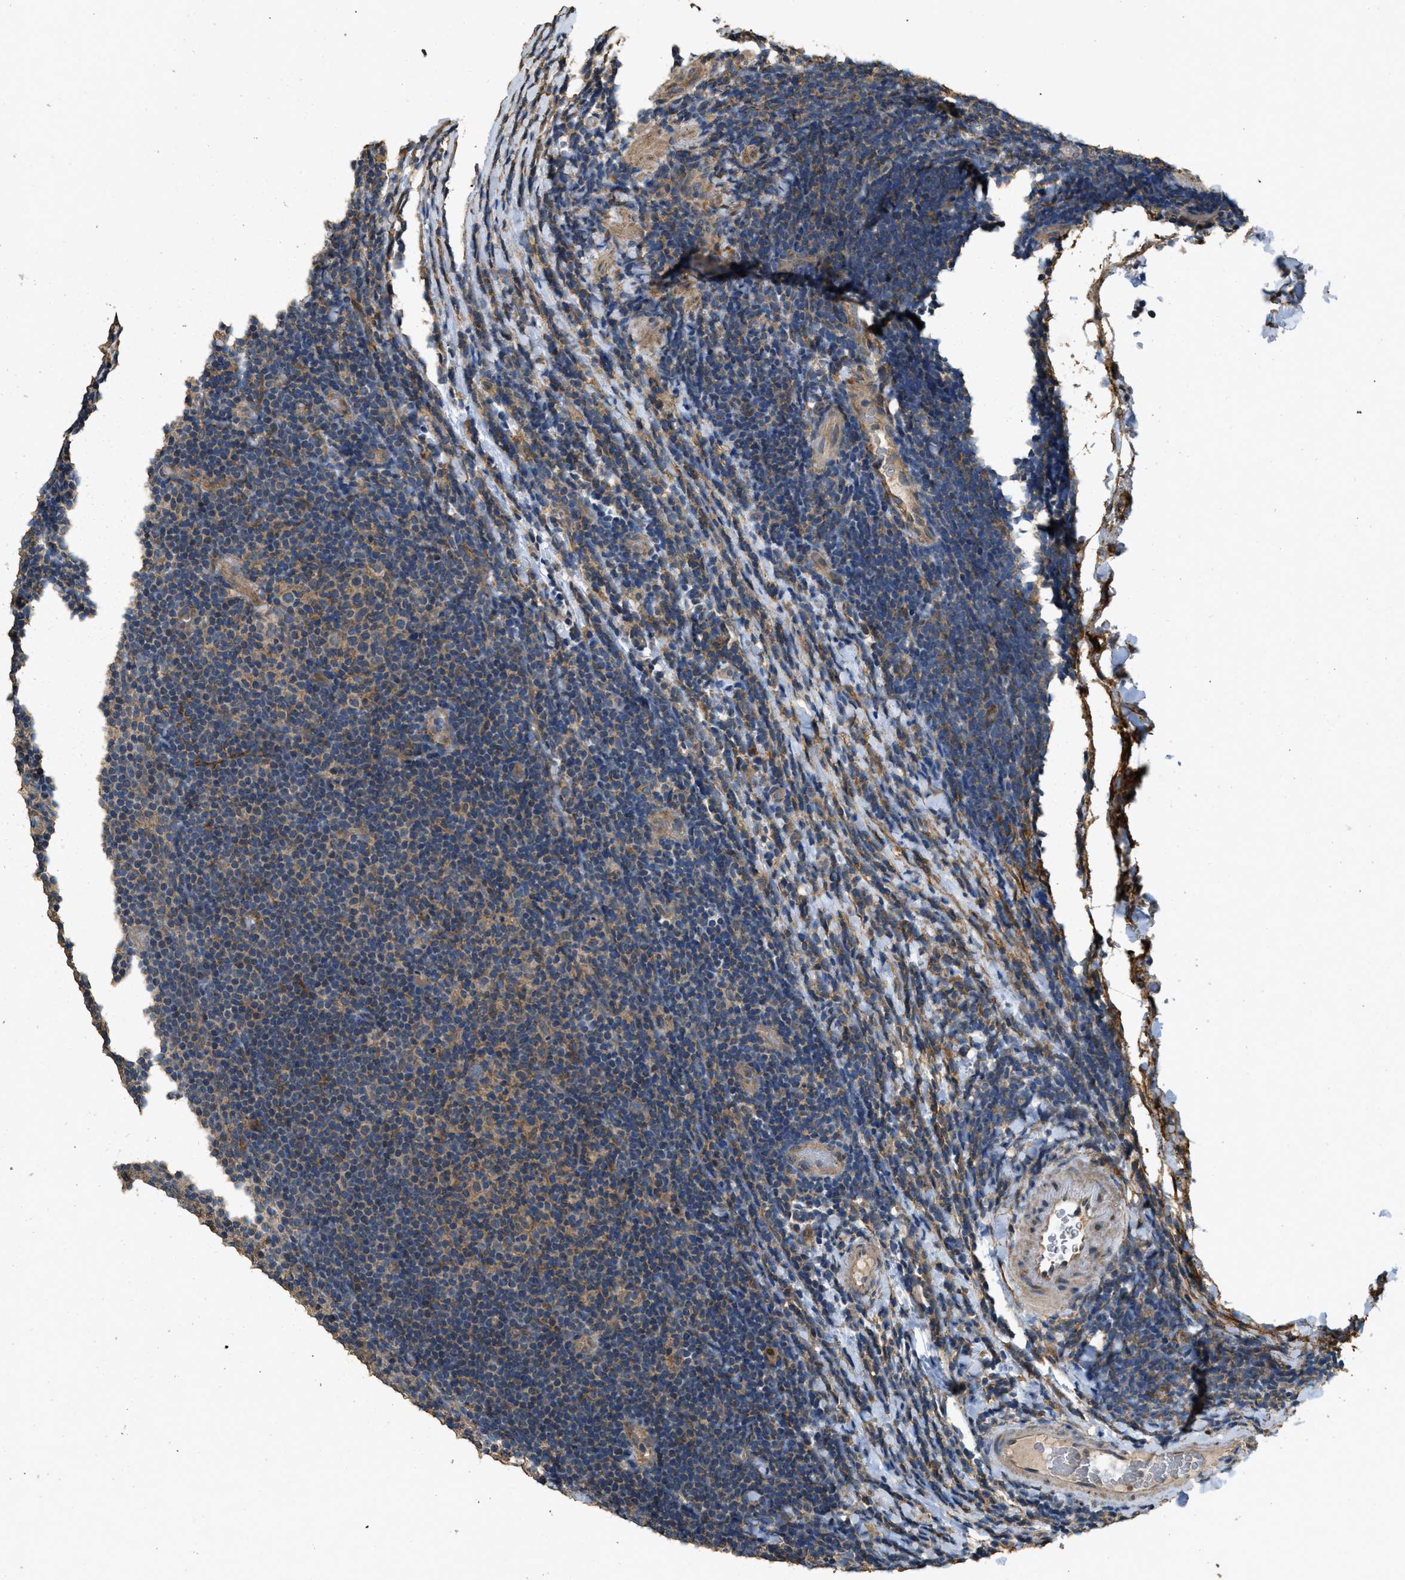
{"staining": {"intensity": "moderate", "quantity": "25%-75%", "location": "cytoplasmic/membranous"}, "tissue": "lymphoma", "cell_type": "Tumor cells", "image_type": "cancer", "snomed": [{"axis": "morphology", "description": "Malignant lymphoma, non-Hodgkin's type, Low grade"}, {"axis": "topography", "description": "Lymph node"}], "caption": "IHC (DAB (3,3'-diaminobenzidine)) staining of human lymphoma demonstrates moderate cytoplasmic/membranous protein positivity in about 25%-75% of tumor cells.", "gene": "CD276", "patient": {"sex": "male", "age": 83}}